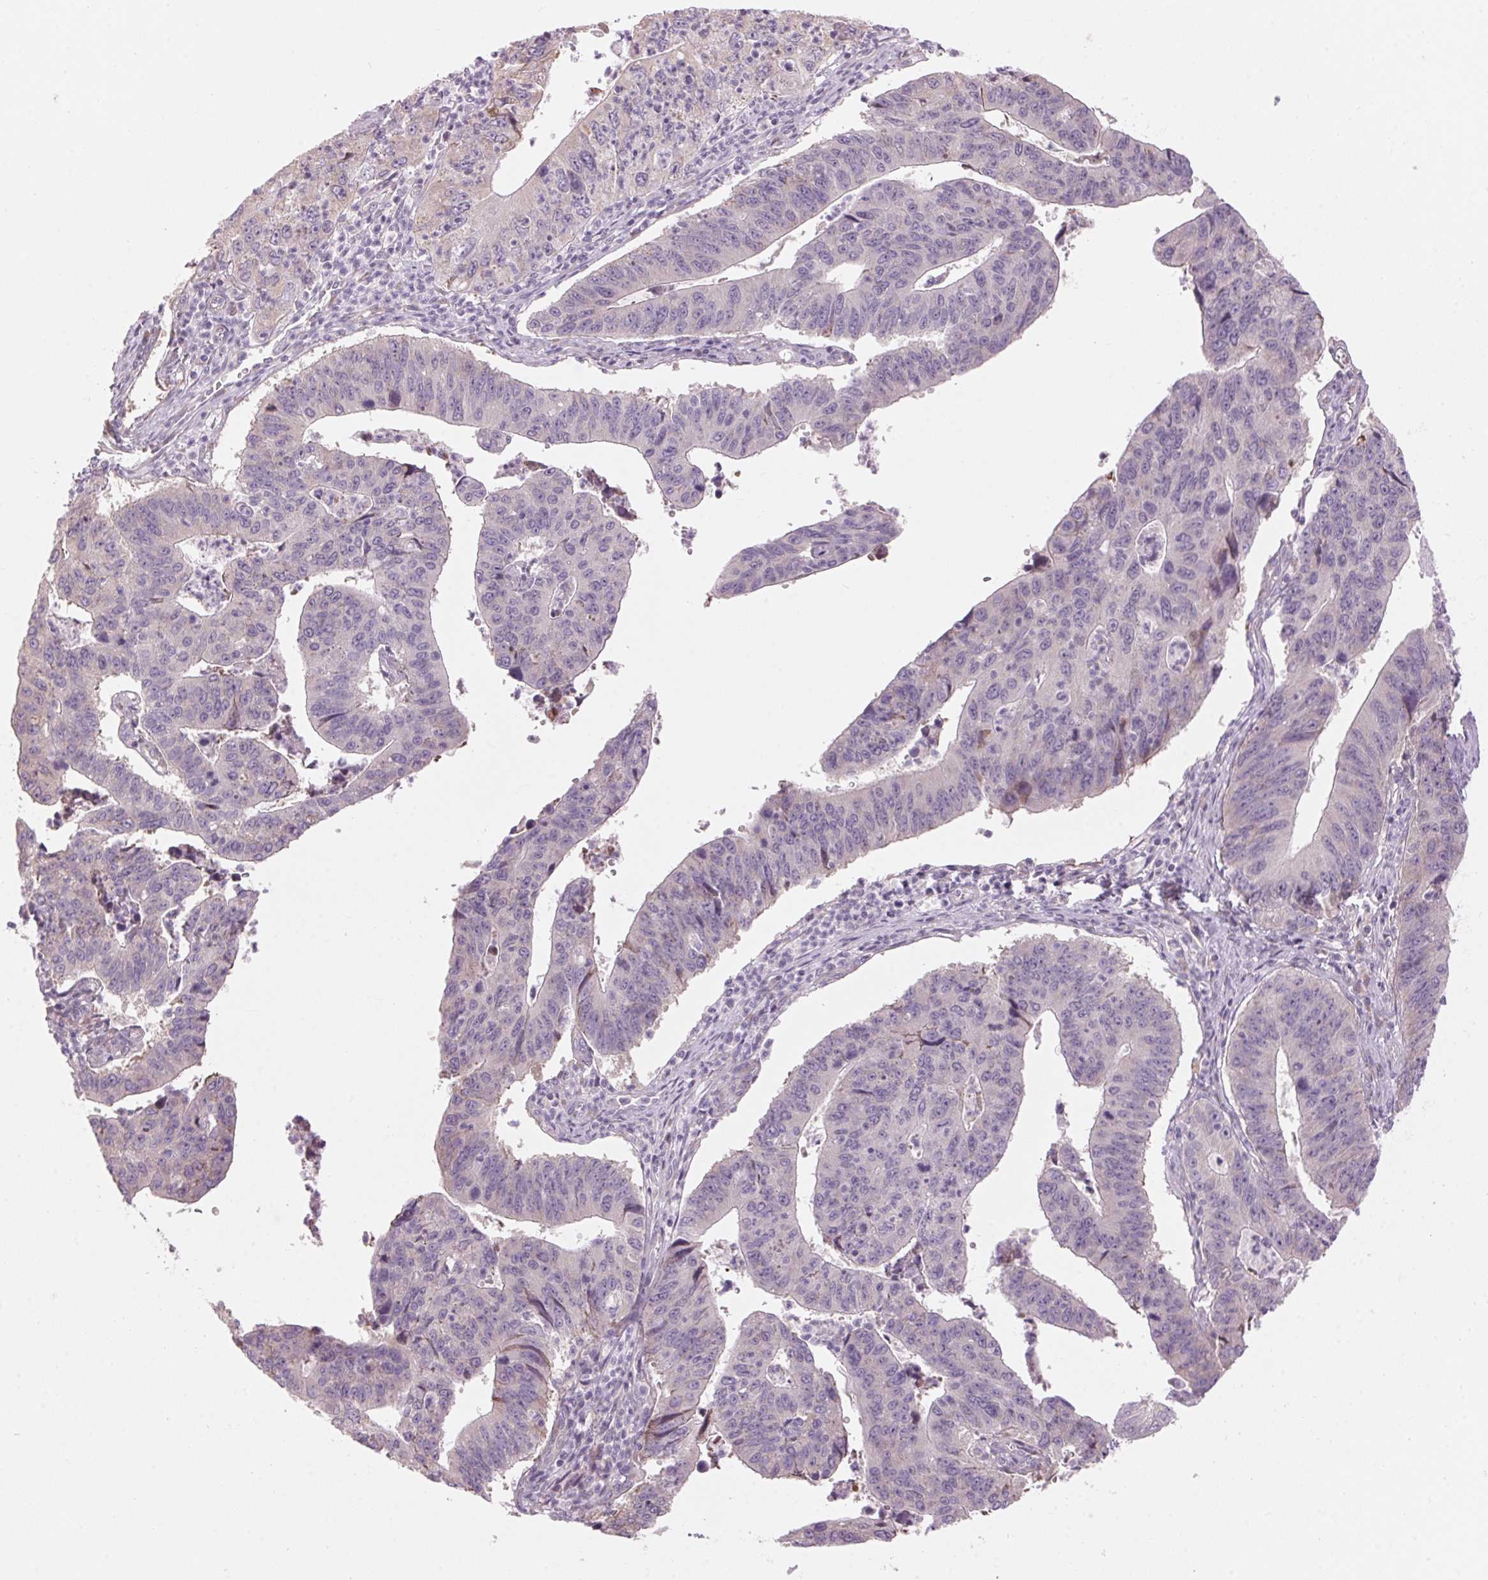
{"staining": {"intensity": "weak", "quantity": "<25%", "location": "cytoplasmic/membranous"}, "tissue": "stomach cancer", "cell_type": "Tumor cells", "image_type": "cancer", "snomed": [{"axis": "morphology", "description": "Adenocarcinoma, NOS"}, {"axis": "topography", "description": "Stomach"}], "caption": "Human stomach adenocarcinoma stained for a protein using IHC exhibits no positivity in tumor cells.", "gene": "GNMT", "patient": {"sex": "male", "age": 59}}